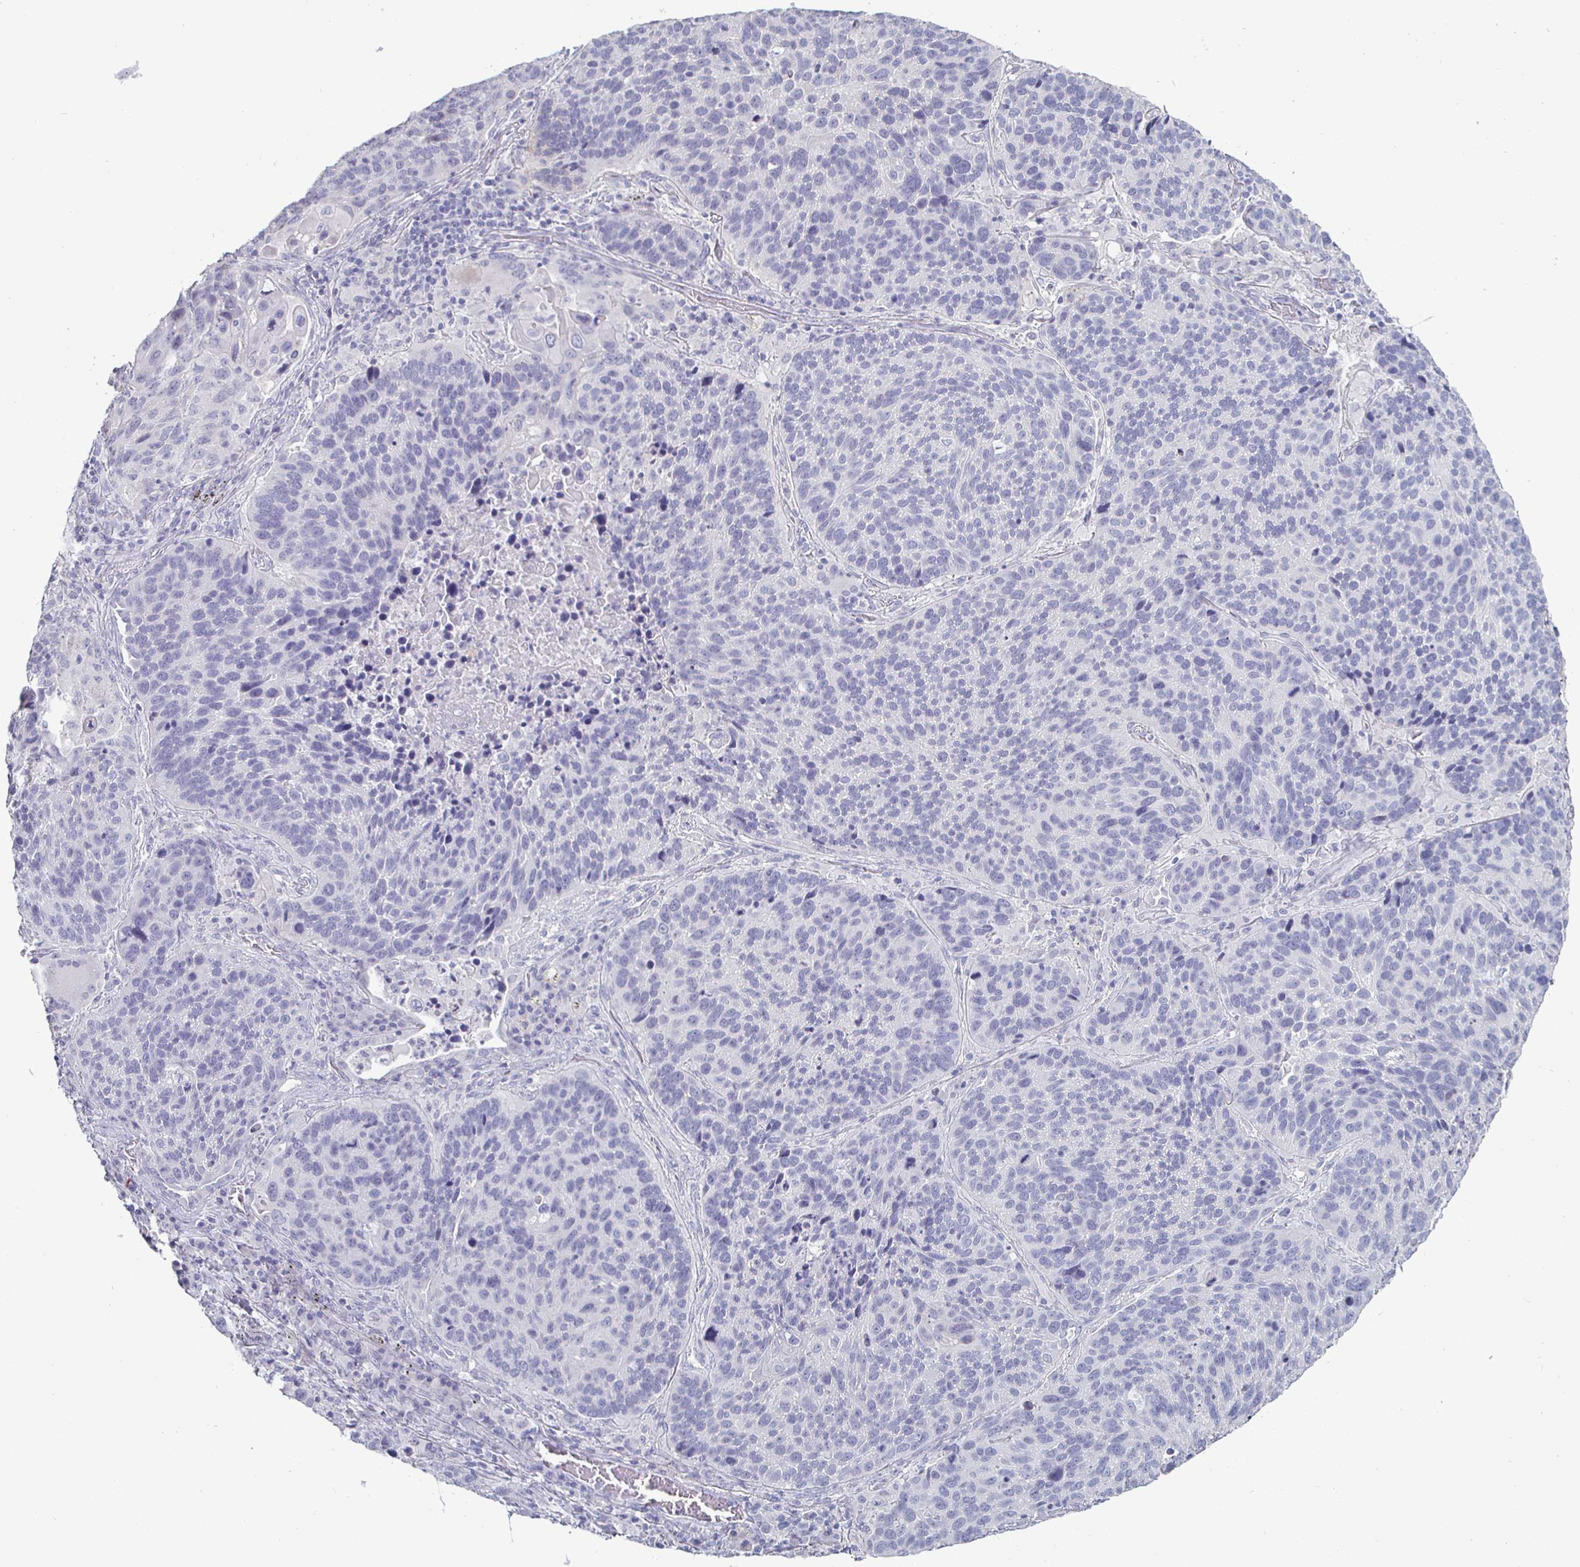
{"staining": {"intensity": "negative", "quantity": "none", "location": "none"}, "tissue": "lung cancer", "cell_type": "Tumor cells", "image_type": "cancer", "snomed": [{"axis": "morphology", "description": "Squamous cell carcinoma, NOS"}, {"axis": "topography", "description": "Lung"}], "caption": "Squamous cell carcinoma (lung) was stained to show a protein in brown. There is no significant expression in tumor cells.", "gene": "ENPP1", "patient": {"sex": "male", "age": 68}}